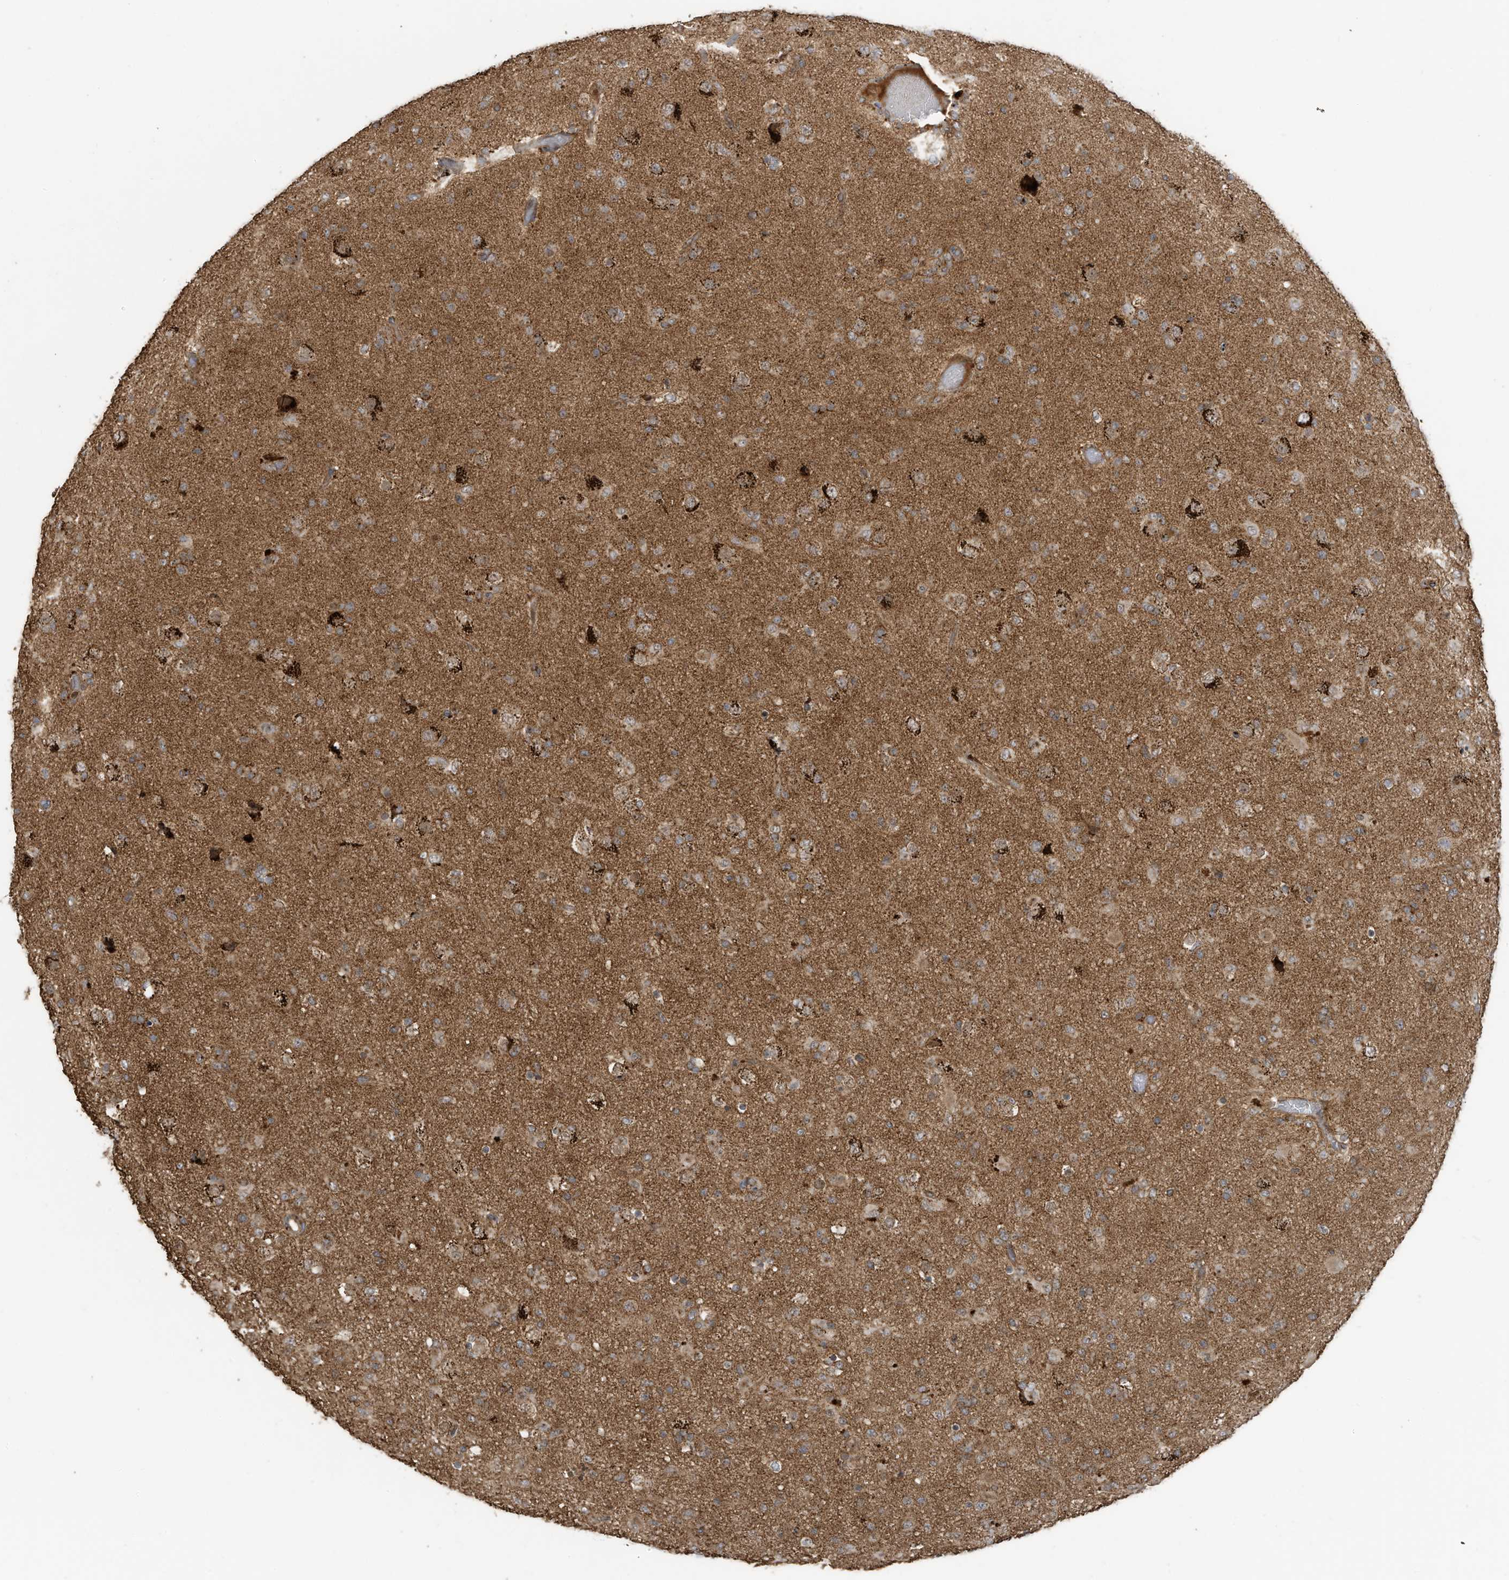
{"staining": {"intensity": "moderate", "quantity": ">75%", "location": "cytoplasmic/membranous"}, "tissue": "glioma", "cell_type": "Tumor cells", "image_type": "cancer", "snomed": [{"axis": "morphology", "description": "Glioma, malignant, Low grade"}, {"axis": "topography", "description": "Brain"}], "caption": "Immunohistochemical staining of malignant glioma (low-grade) reveals medium levels of moderate cytoplasmic/membranous expression in about >75% of tumor cells.", "gene": "C2orf74", "patient": {"sex": "male", "age": 65}}